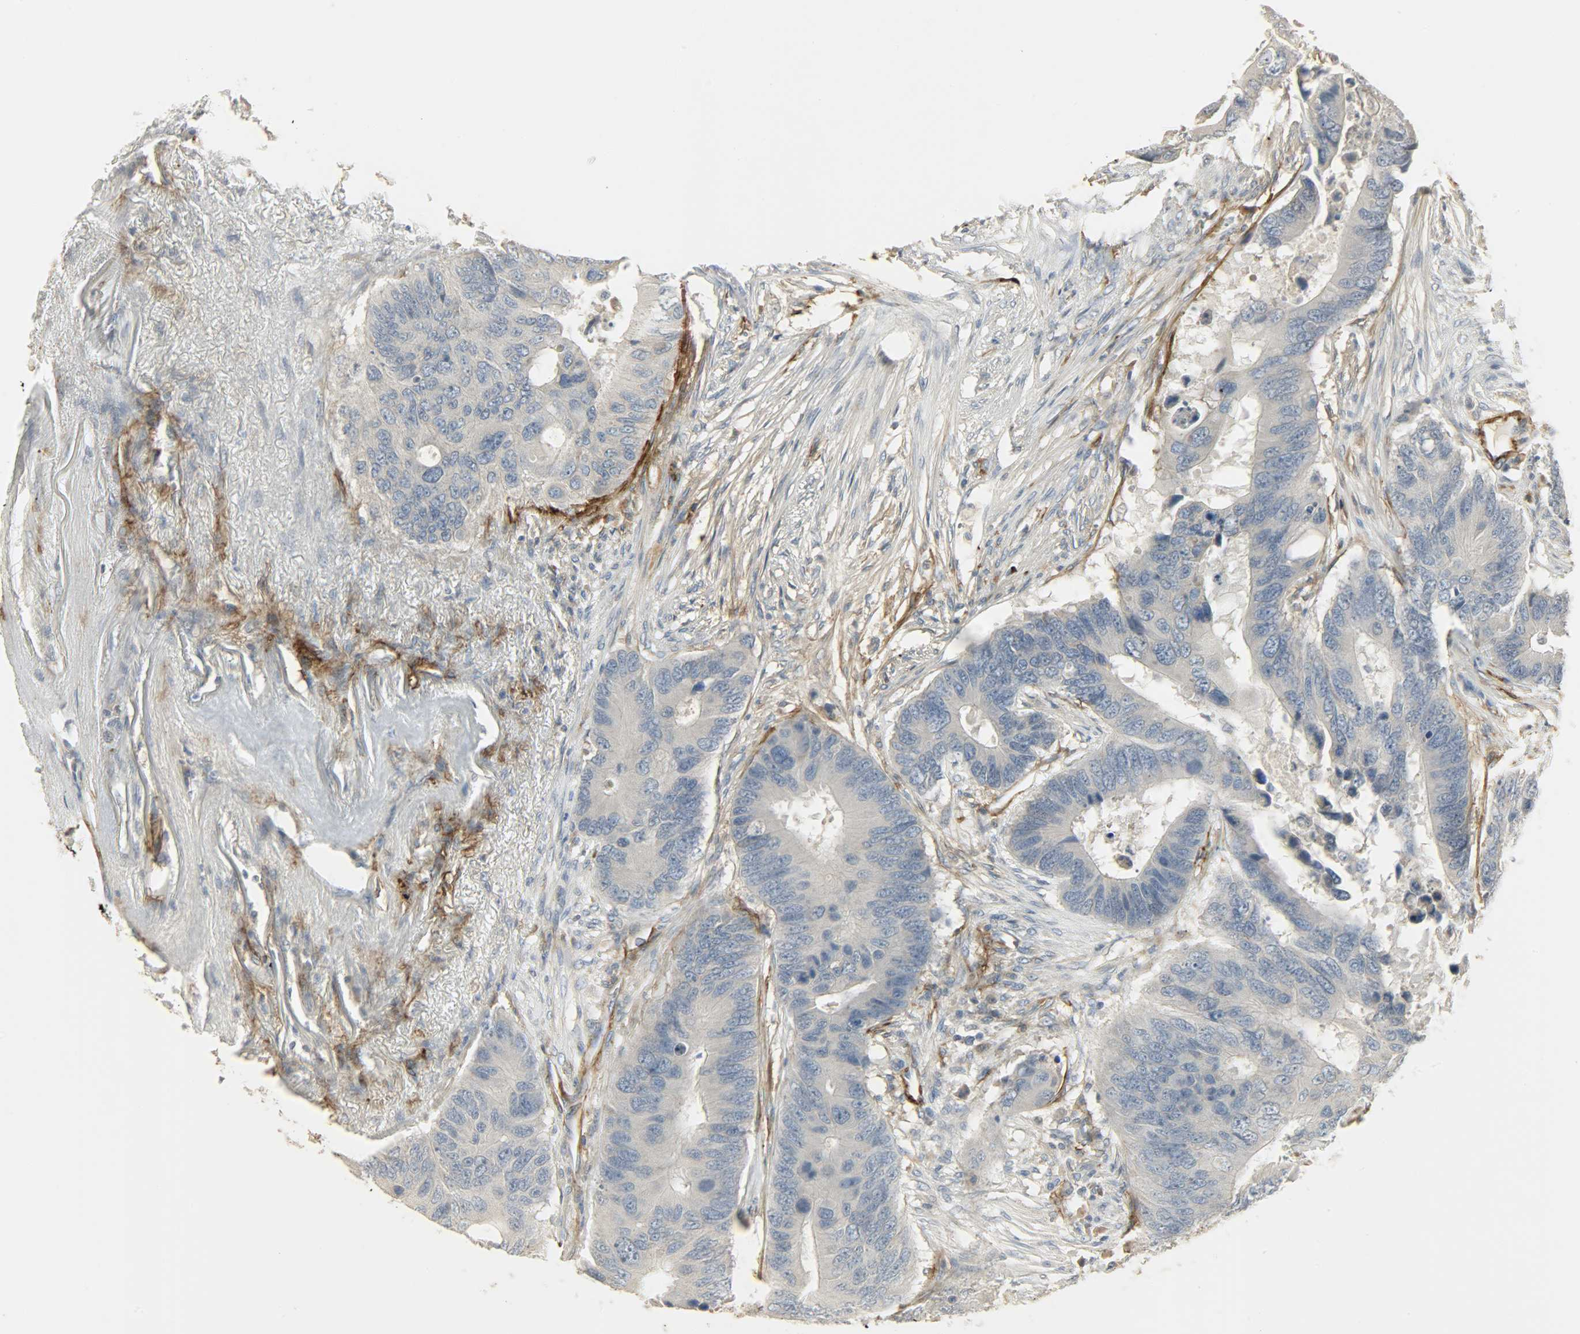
{"staining": {"intensity": "negative", "quantity": "none", "location": "none"}, "tissue": "colorectal cancer", "cell_type": "Tumor cells", "image_type": "cancer", "snomed": [{"axis": "morphology", "description": "Adenocarcinoma, NOS"}, {"axis": "topography", "description": "Colon"}], "caption": "Immunohistochemistry (IHC) photomicrograph of neoplastic tissue: adenocarcinoma (colorectal) stained with DAB reveals no significant protein positivity in tumor cells. (Brightfield microscopy of DAB (3,3'-diaminobenzidine) immunohistochemistry at high magnification).", "gene": "ENPEP", "patient": {"sex": "male", "age": 71}}